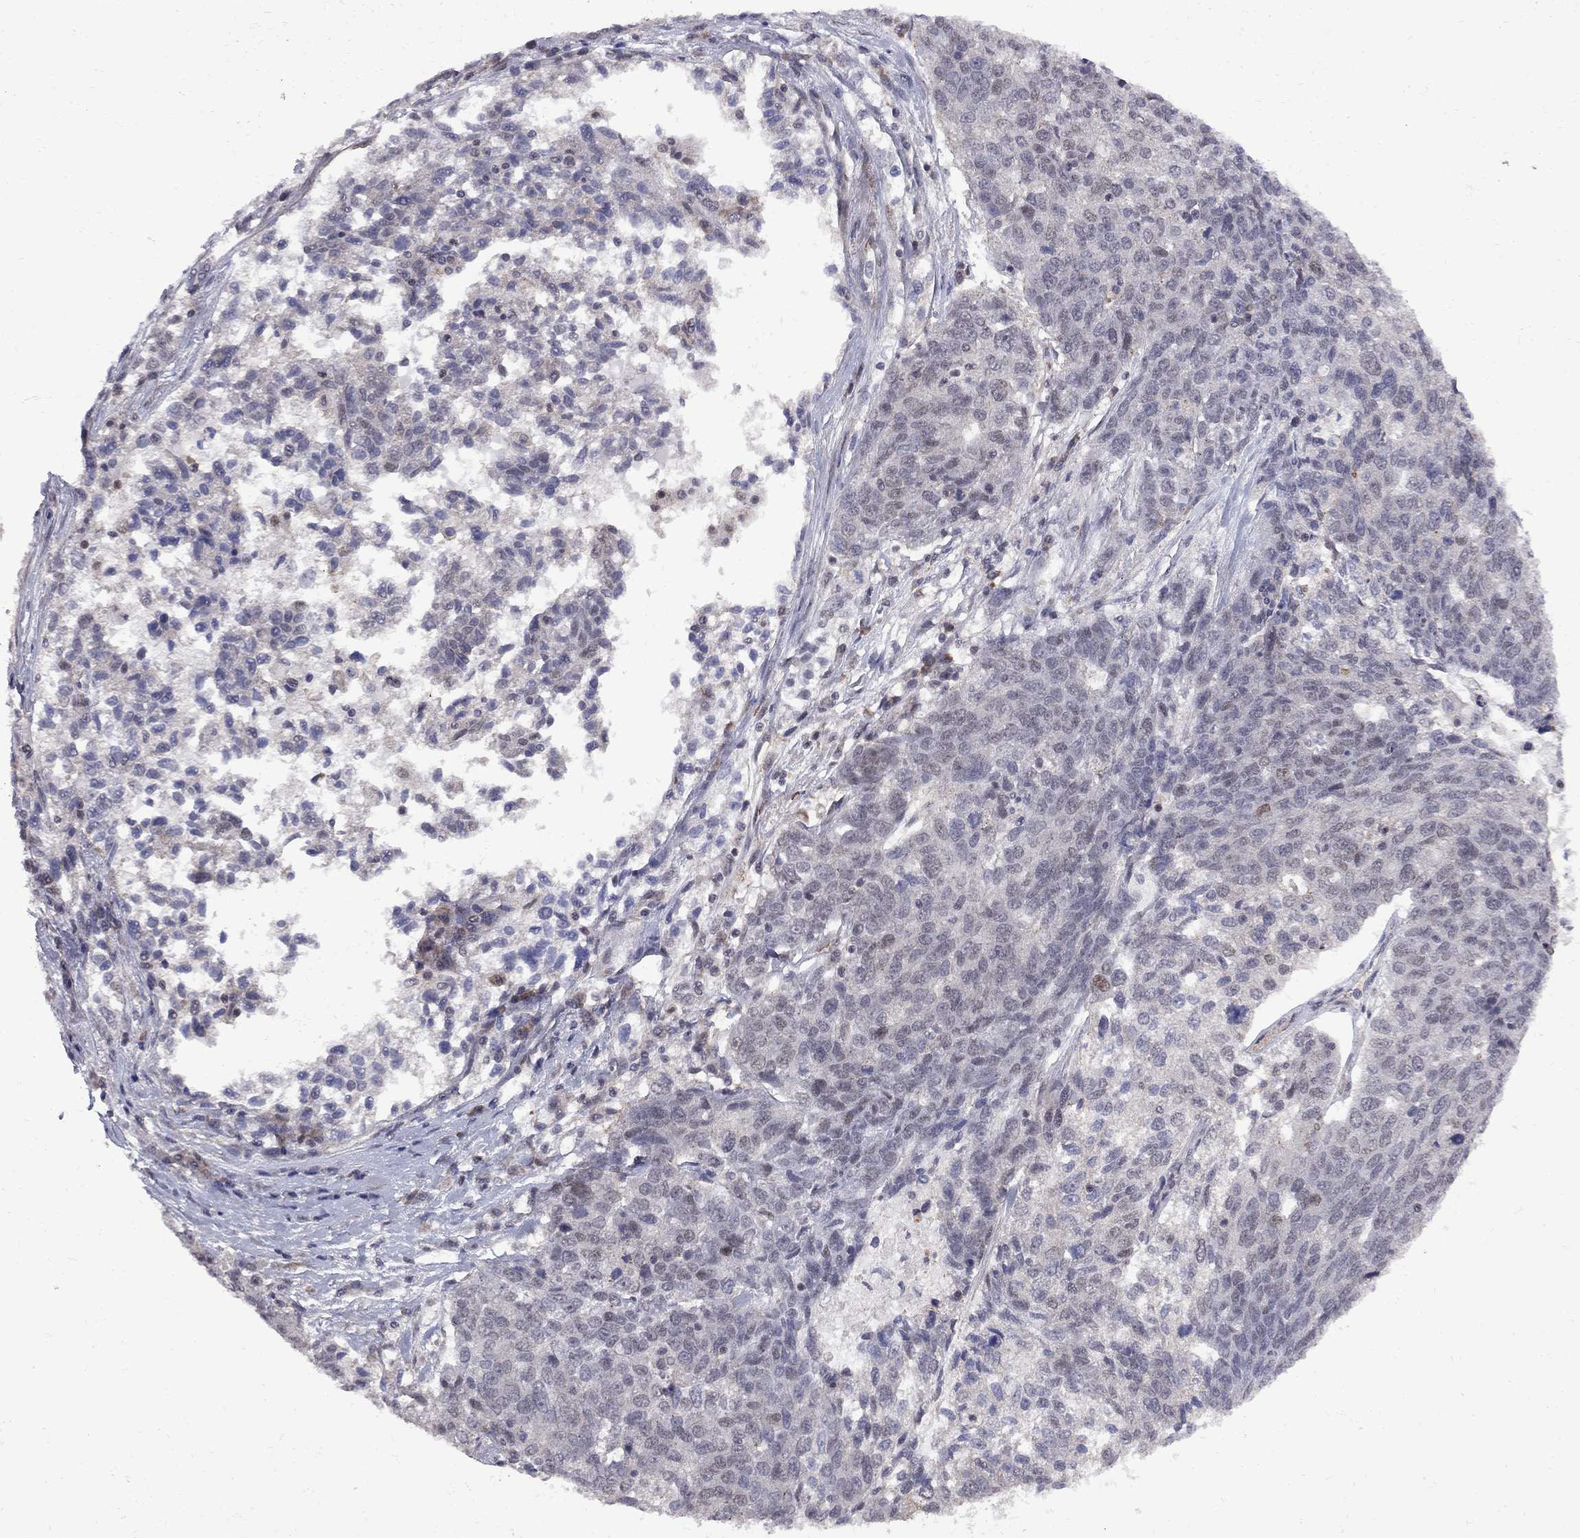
{"staining": {"intensity": "negative", "quantity": "none", "location": "none"}, "tissue": "ovarian cancer", "cell_type": "Tumor cells", "image_type": "cancer", "snomed": [{"axis": "morphology", "description": "Cystadenocarcinoma, serous, NOS"}, {"axis": "topography", "description": "Ovary"}], "caption": "Serous cystadenocarcinoma (ovarian) was stained to show a protein in brown. There is no significant staining in tumor cells.", "gene": "BRF1", "patient": {"sex": "female", "age": 71}}